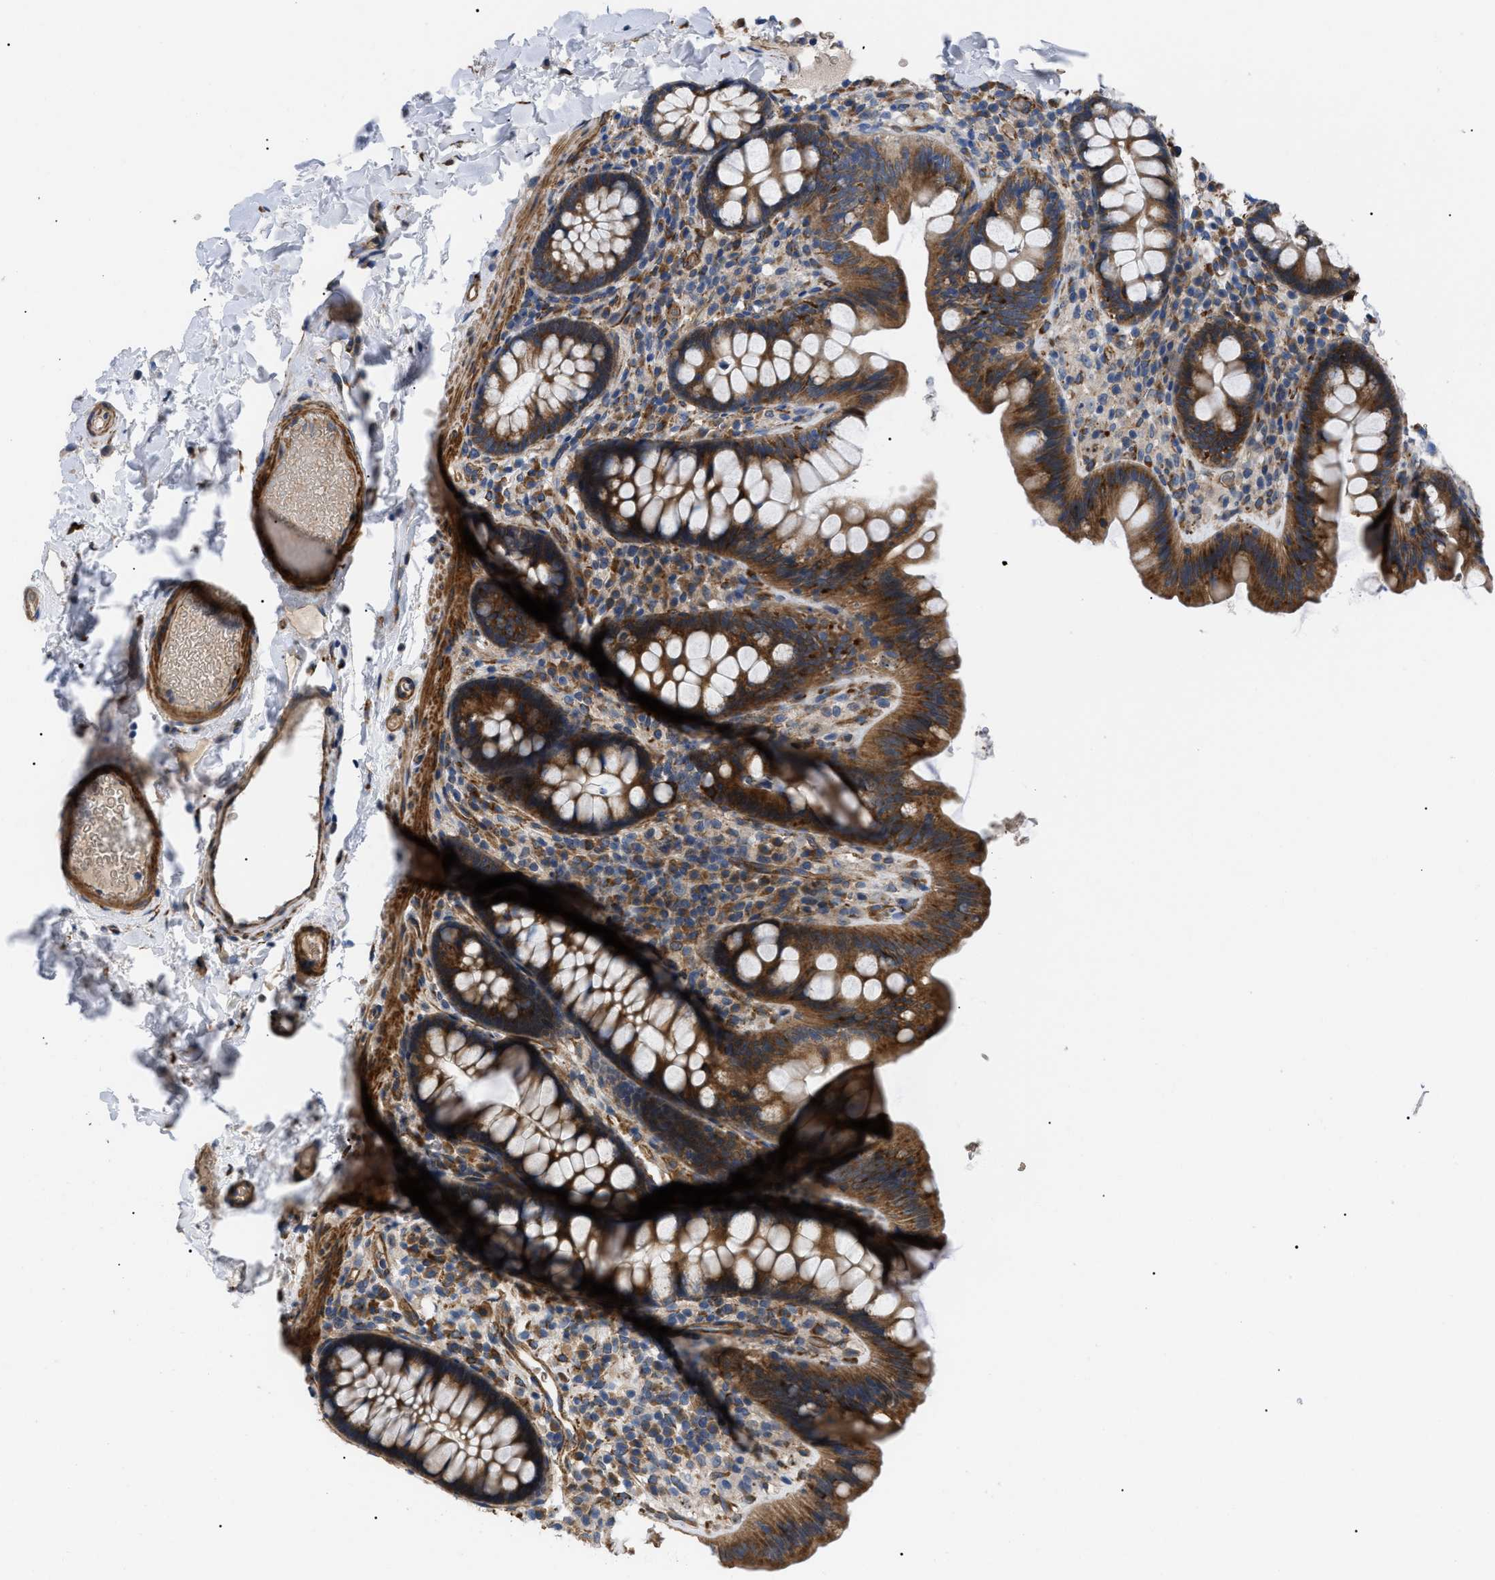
{"staining": {"intensity": "moderate", "quantity": ">75%", "location": "cytoplasmic/membranous"}, "tissue": "colon", "cell_type": "Endothelial cells", "image_type": "normal", "snomed": [{"axis": "morphology", "description": "Normal tissue, NOS"}, {"axis": "topography", "description": "Colon"}], "caption": "The immunohistochemical stain labels moderate cytoplasmic/membranous positivity in endothelial cells of normal colon. (DAB IHC, brown staining for protein, blue staining for nuclei).", "gene": "MYO10", "patient": {"sex": "female", "age": 80}}